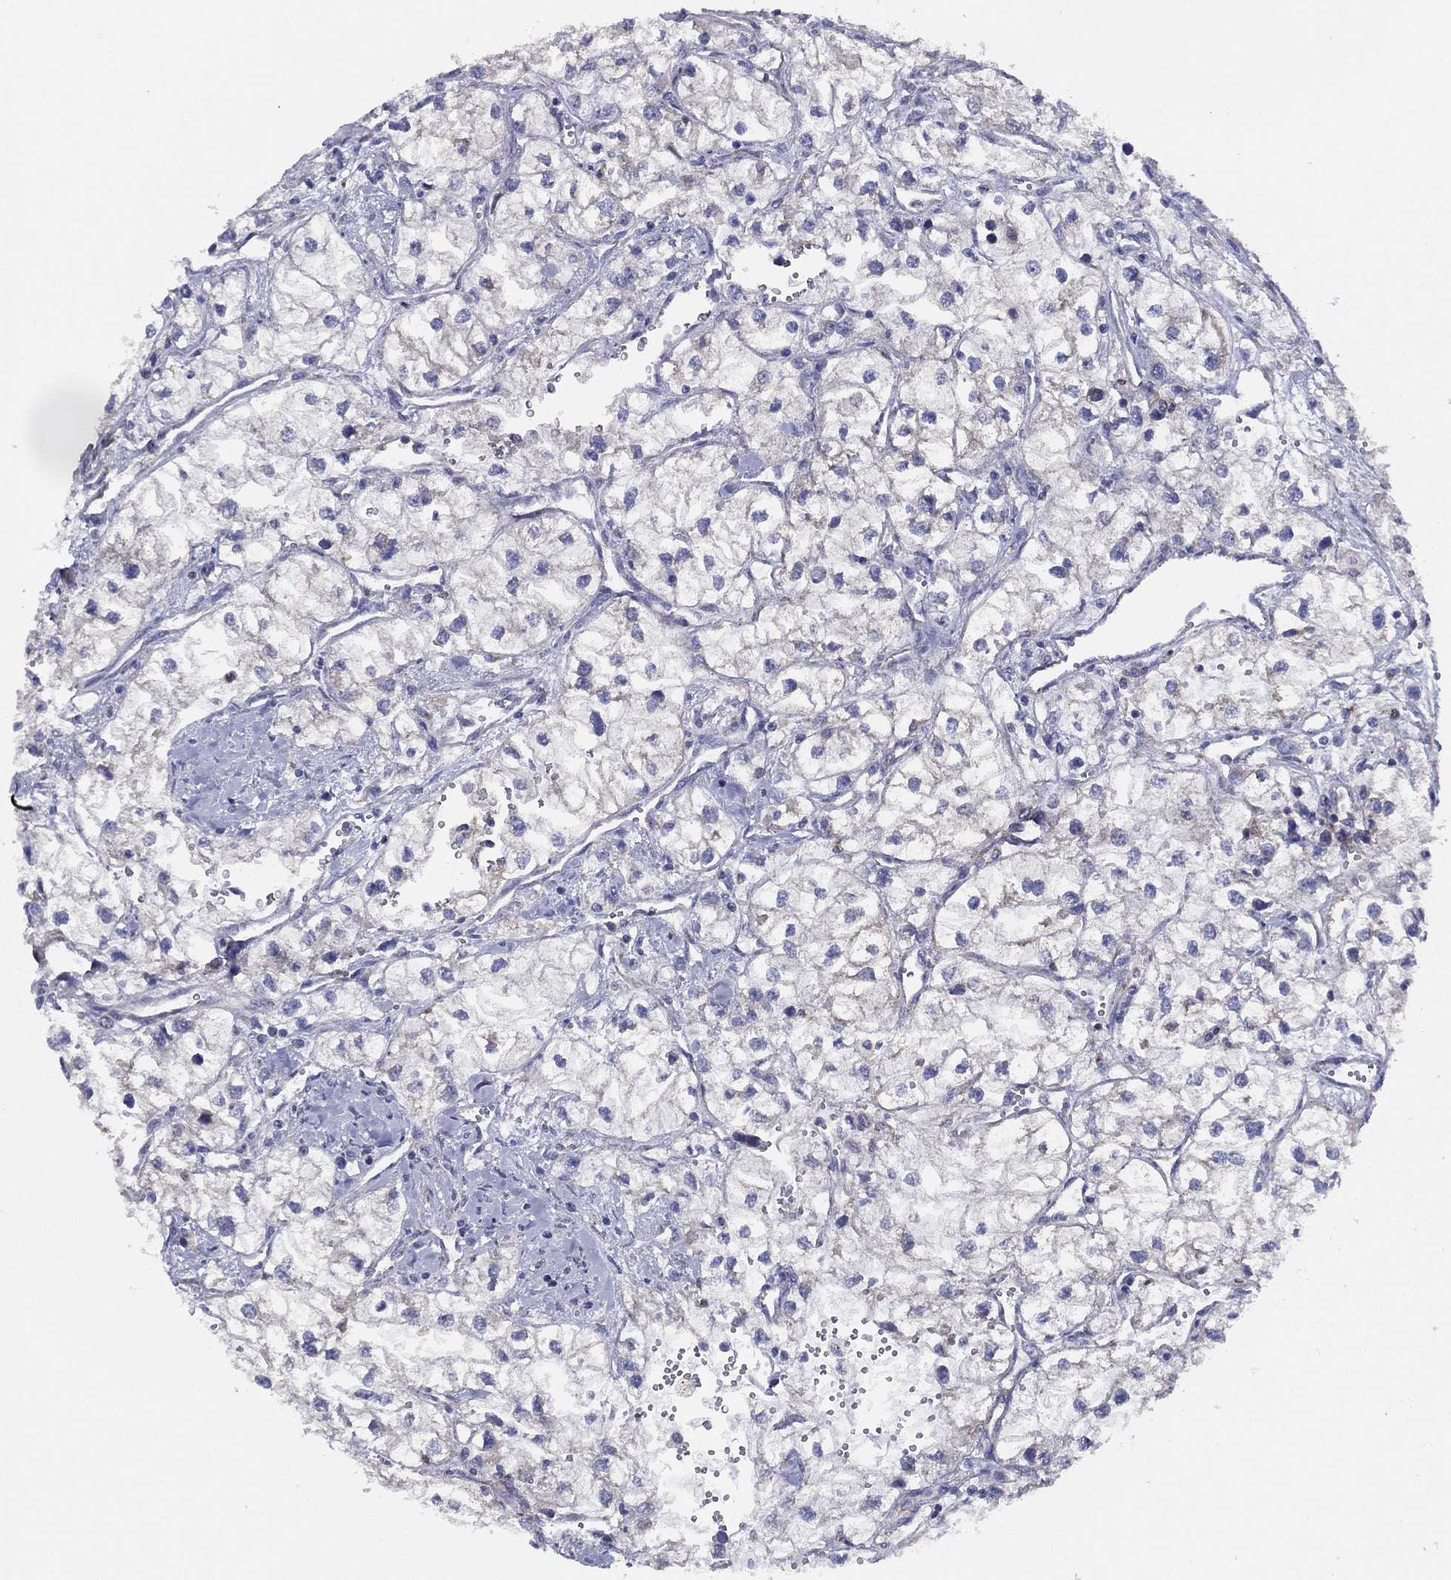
{"staining": {"intensity": "negative", "quantity": "none", "location": "none"}, "tissue": "renal cancer", "cell_type": "Tumor cells", "image_type": "cancer", "snomed": [{"axis": "morphology", "description": "Adenocarcinoma, NOS"}, {"axis": "topography", "description": "Kidney"}], "caption": "This is an IHC micrograph of renal cancer. There is no positivity in tumor cells.", "gene": "ZNF223", "patient": {"sex": "male", "age": 59}}